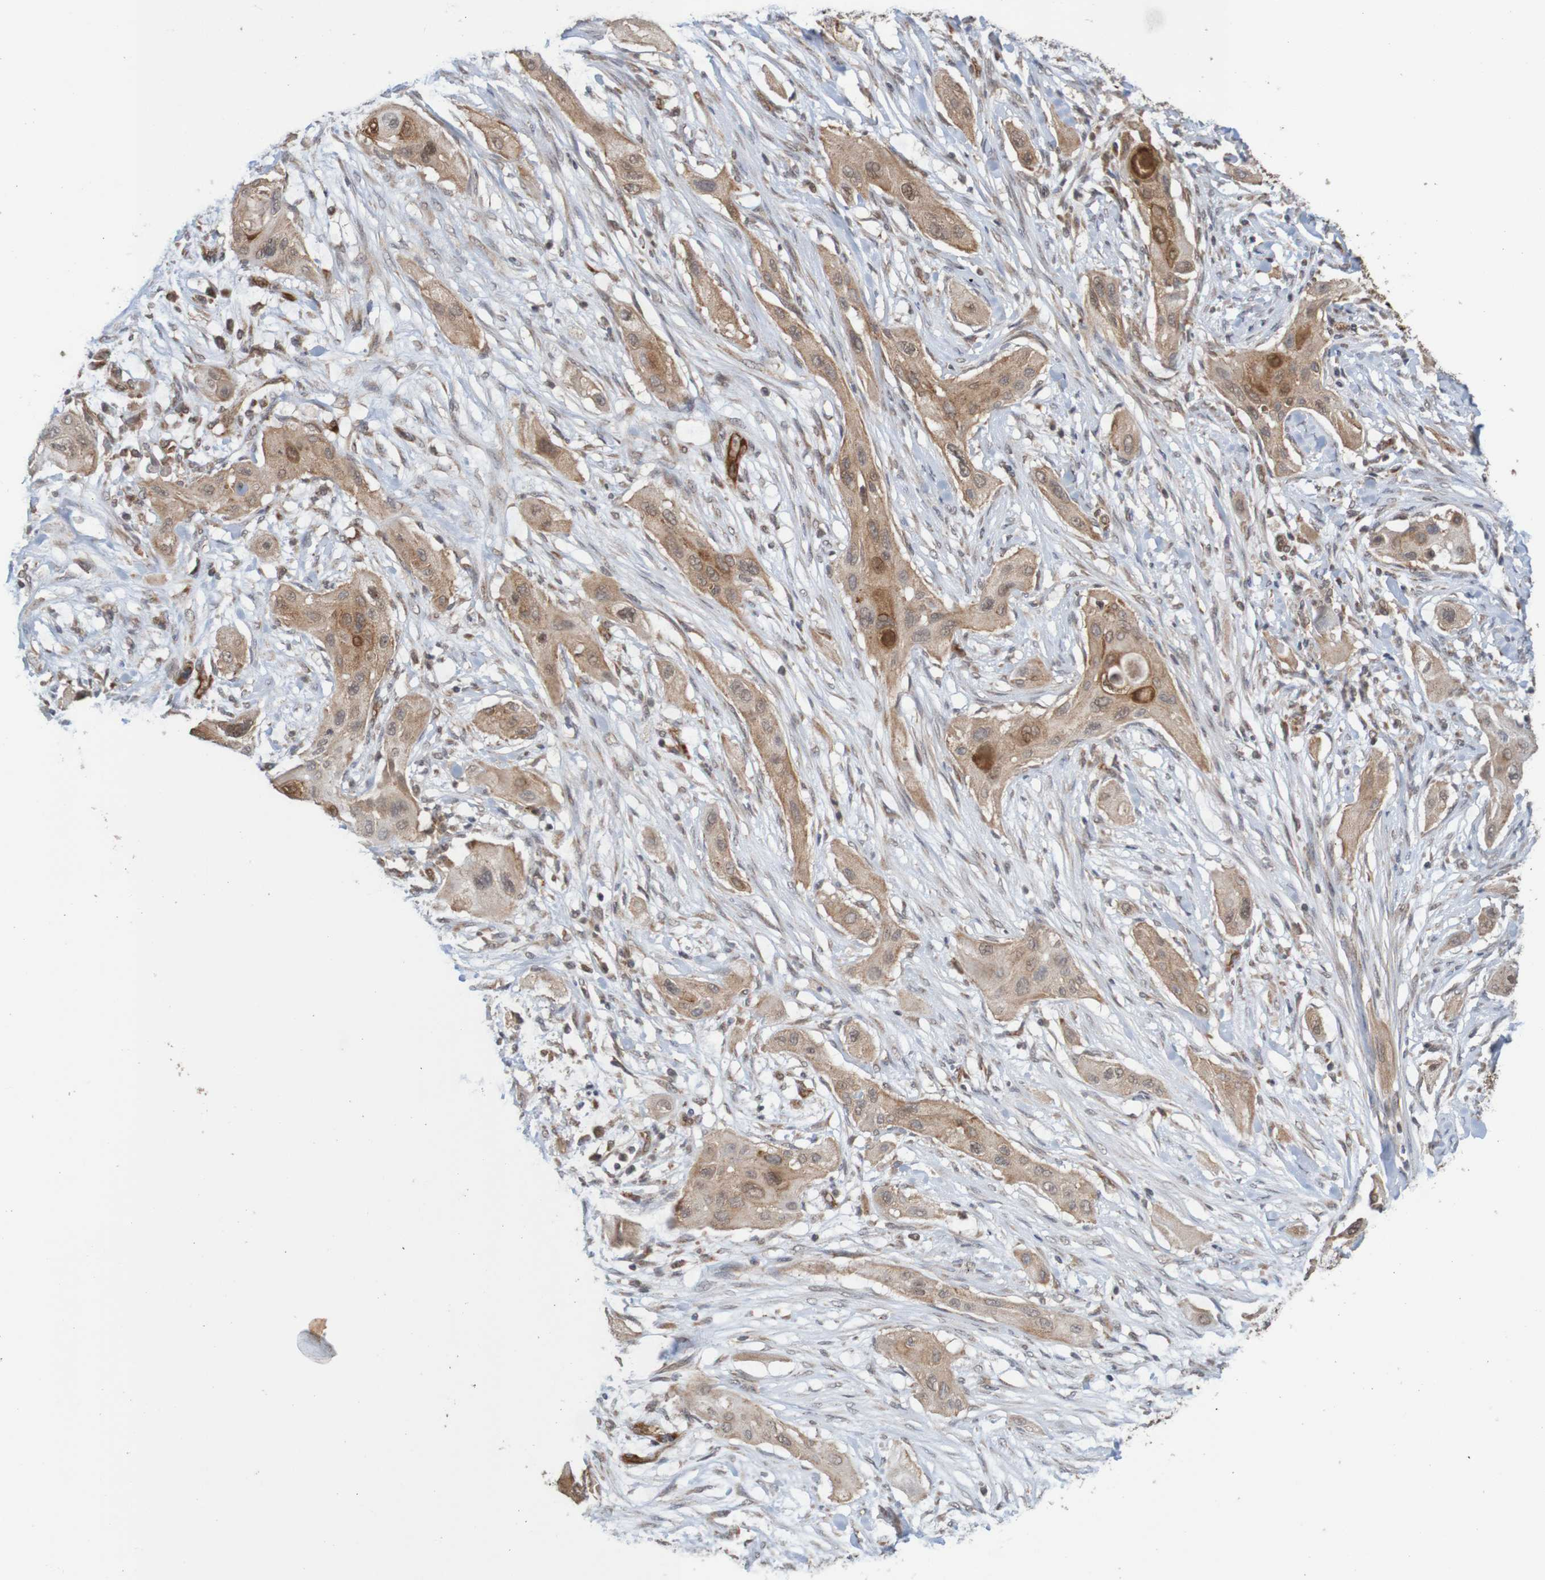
{"staining": {"intensity": "moderate", "quantity": ">75%", "location": "cytoplasmic/membranous"}, "tissue": "lung cancer", "cell_type": "Tumor cells", "image_type": "cancer", "snomed": [{"axis": "morphology", "description": "Squamous cell carcinoma, NOS"}, {"axis": "topography", "description": "Lung"}], "caption": "Squamous cell carcinoma (lung) stained with a protein marker reveals moderate staining in tumor cells.", "gene": "MRPL52", "patient": {"sex": "female", "age": 47}}